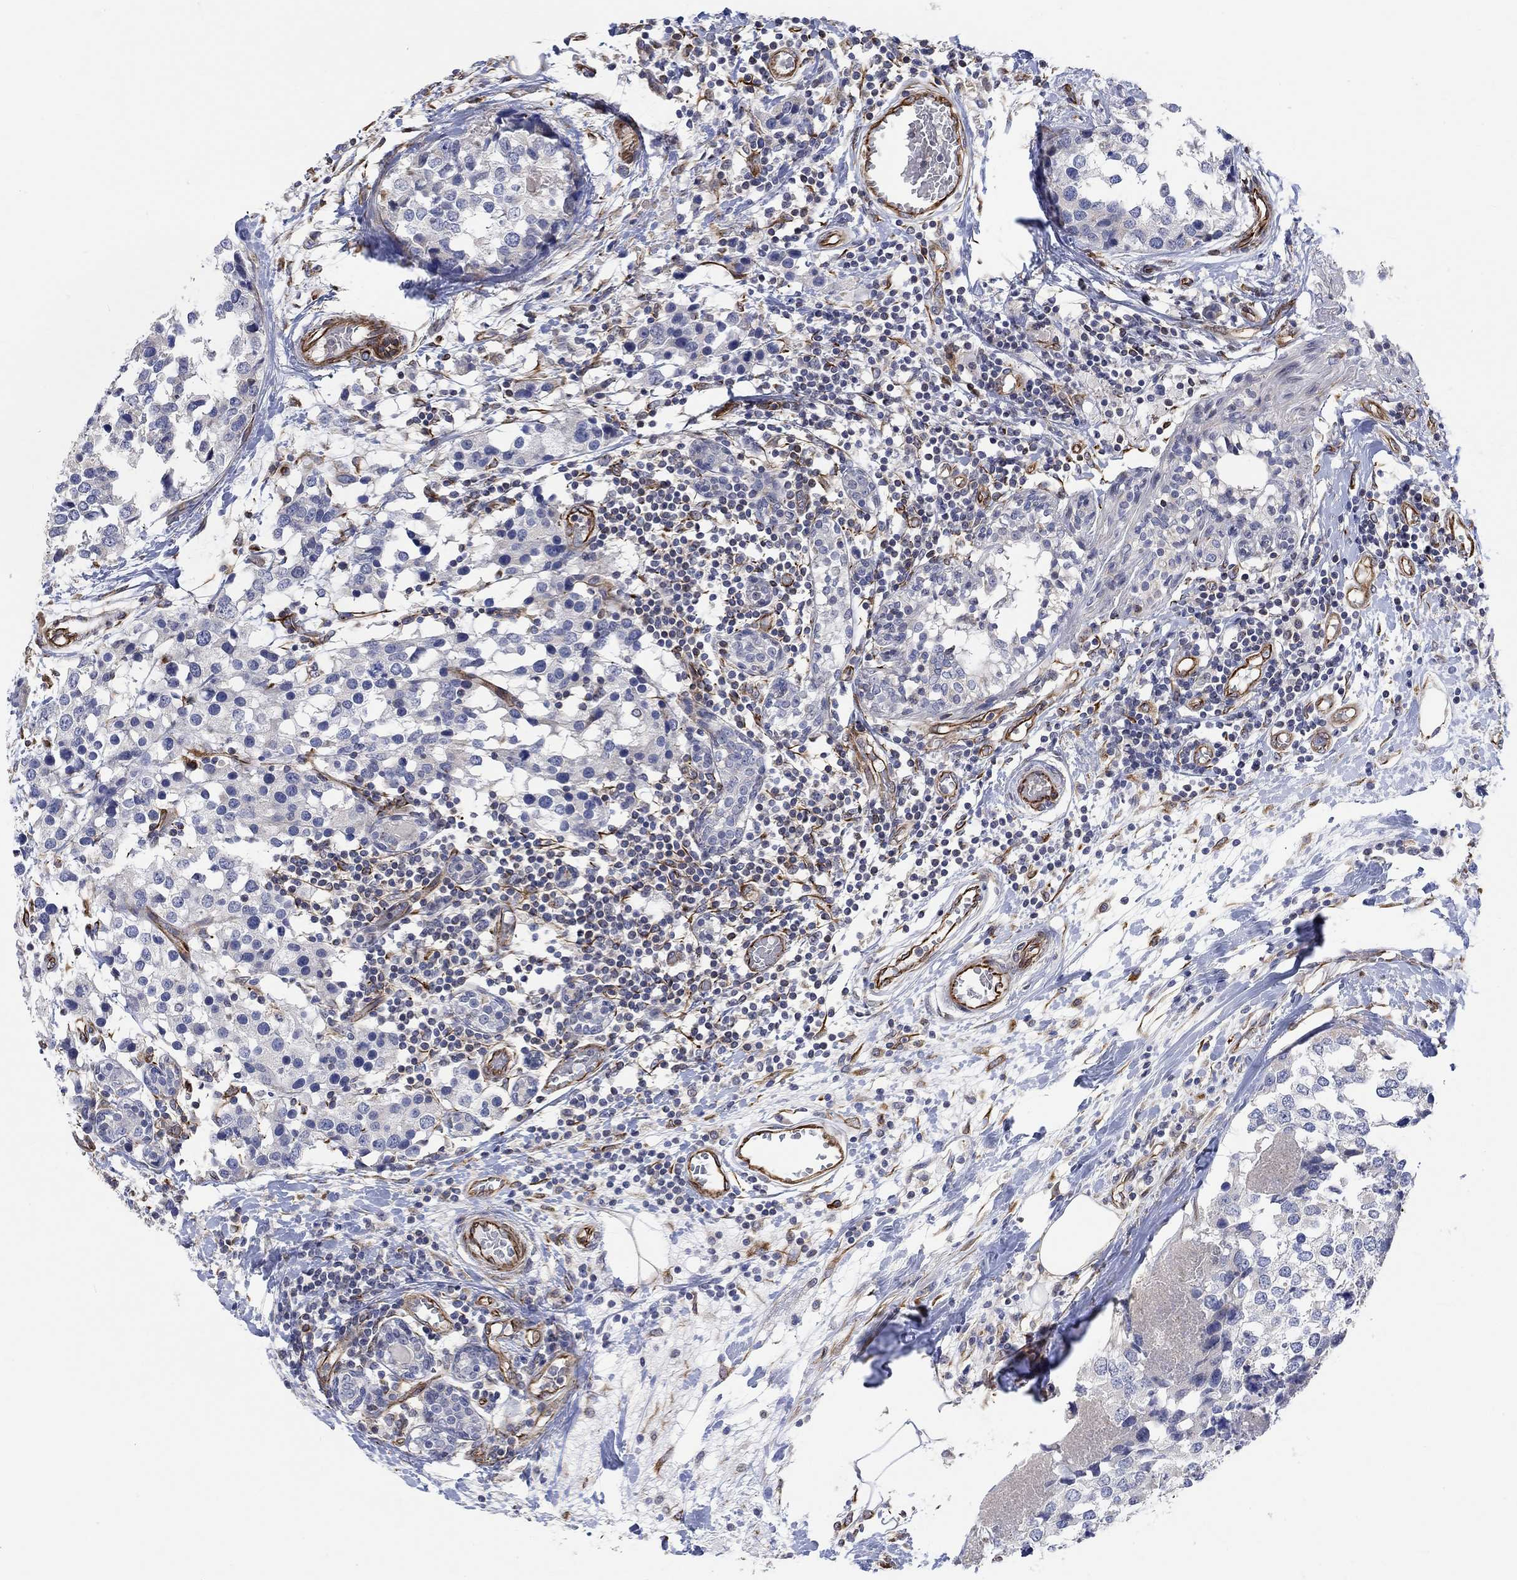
{"staining": {"intensity": "negative", "quantity": "none", "location": "none"}, "tissue": "breast cancer", "cell_type": "Tumor cells", "image_type": "cancer", "snomed": [{"axis": "morphology", "description": "Lobular carcinoma"}, {"axis": "topography", "description": "Breast"}], "caption": "Tumor cells show no significant expression in breast cancer (lobular carcinoma).", "gene": "CAMK1D", "patient": {"sex": "female", "age": 59}}